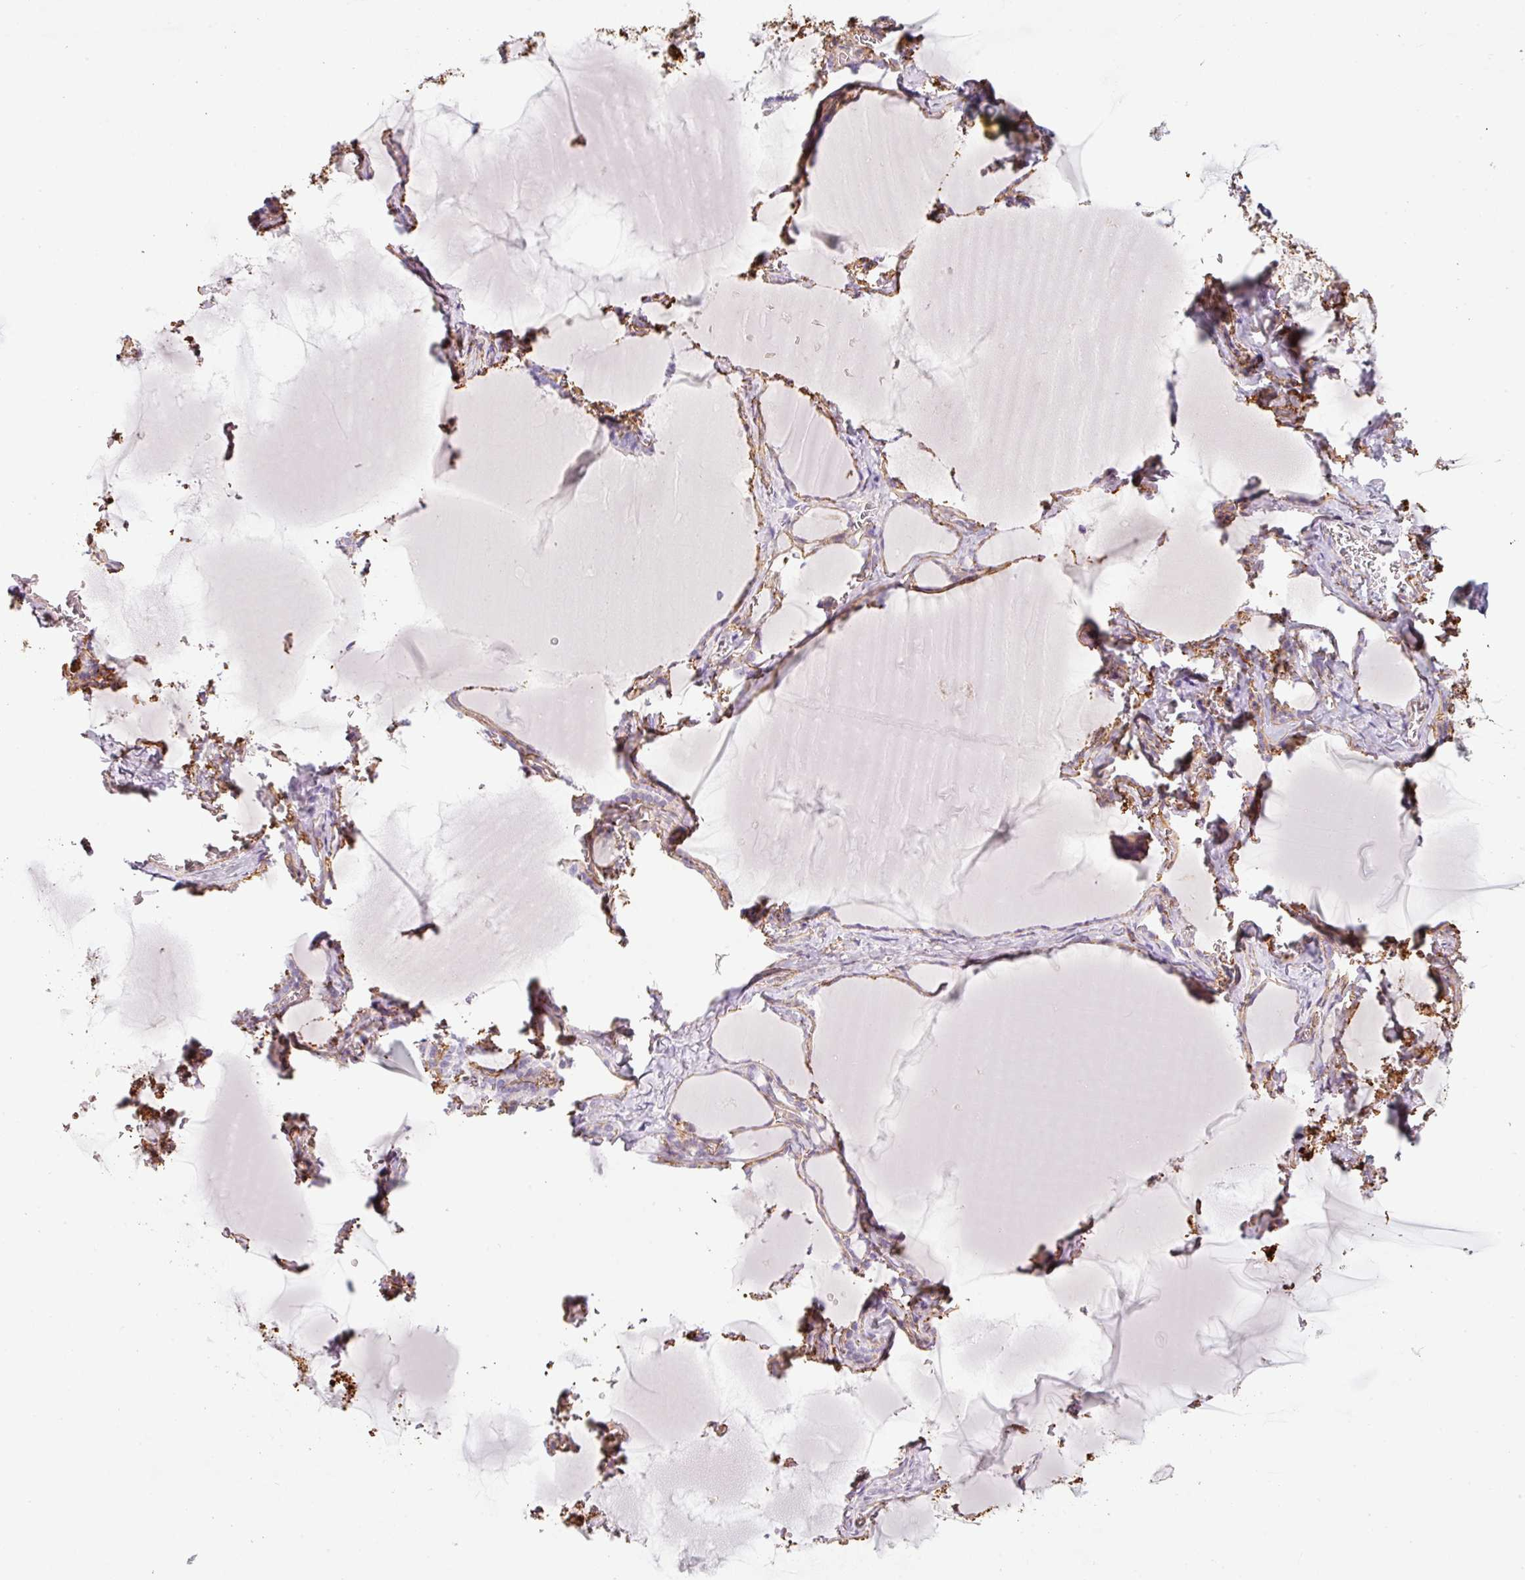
{"staining": {"intensity": "negative", "quantity": "none", "location": "none"}, "tissue": "thyroid gland", "cell_type": "Glandular cells", "image_type": "normal", "snomed": [{"axis": "morphology", "description": "Normal tissue, NOS"}, {"axis": "topography", "description": "Thyroid gland"}], "caption": "Unremarkable thyroid gland was stained to show a protein in brown. There is no significant positivity in glandular cells. (Stains: DAB immunohistochemistry with hematoxylin counter stain, Microscopy: brightfield microscopy at high magnification).", "gene": "LOXL4", "patient": {"sex": "female", "age": 49}}